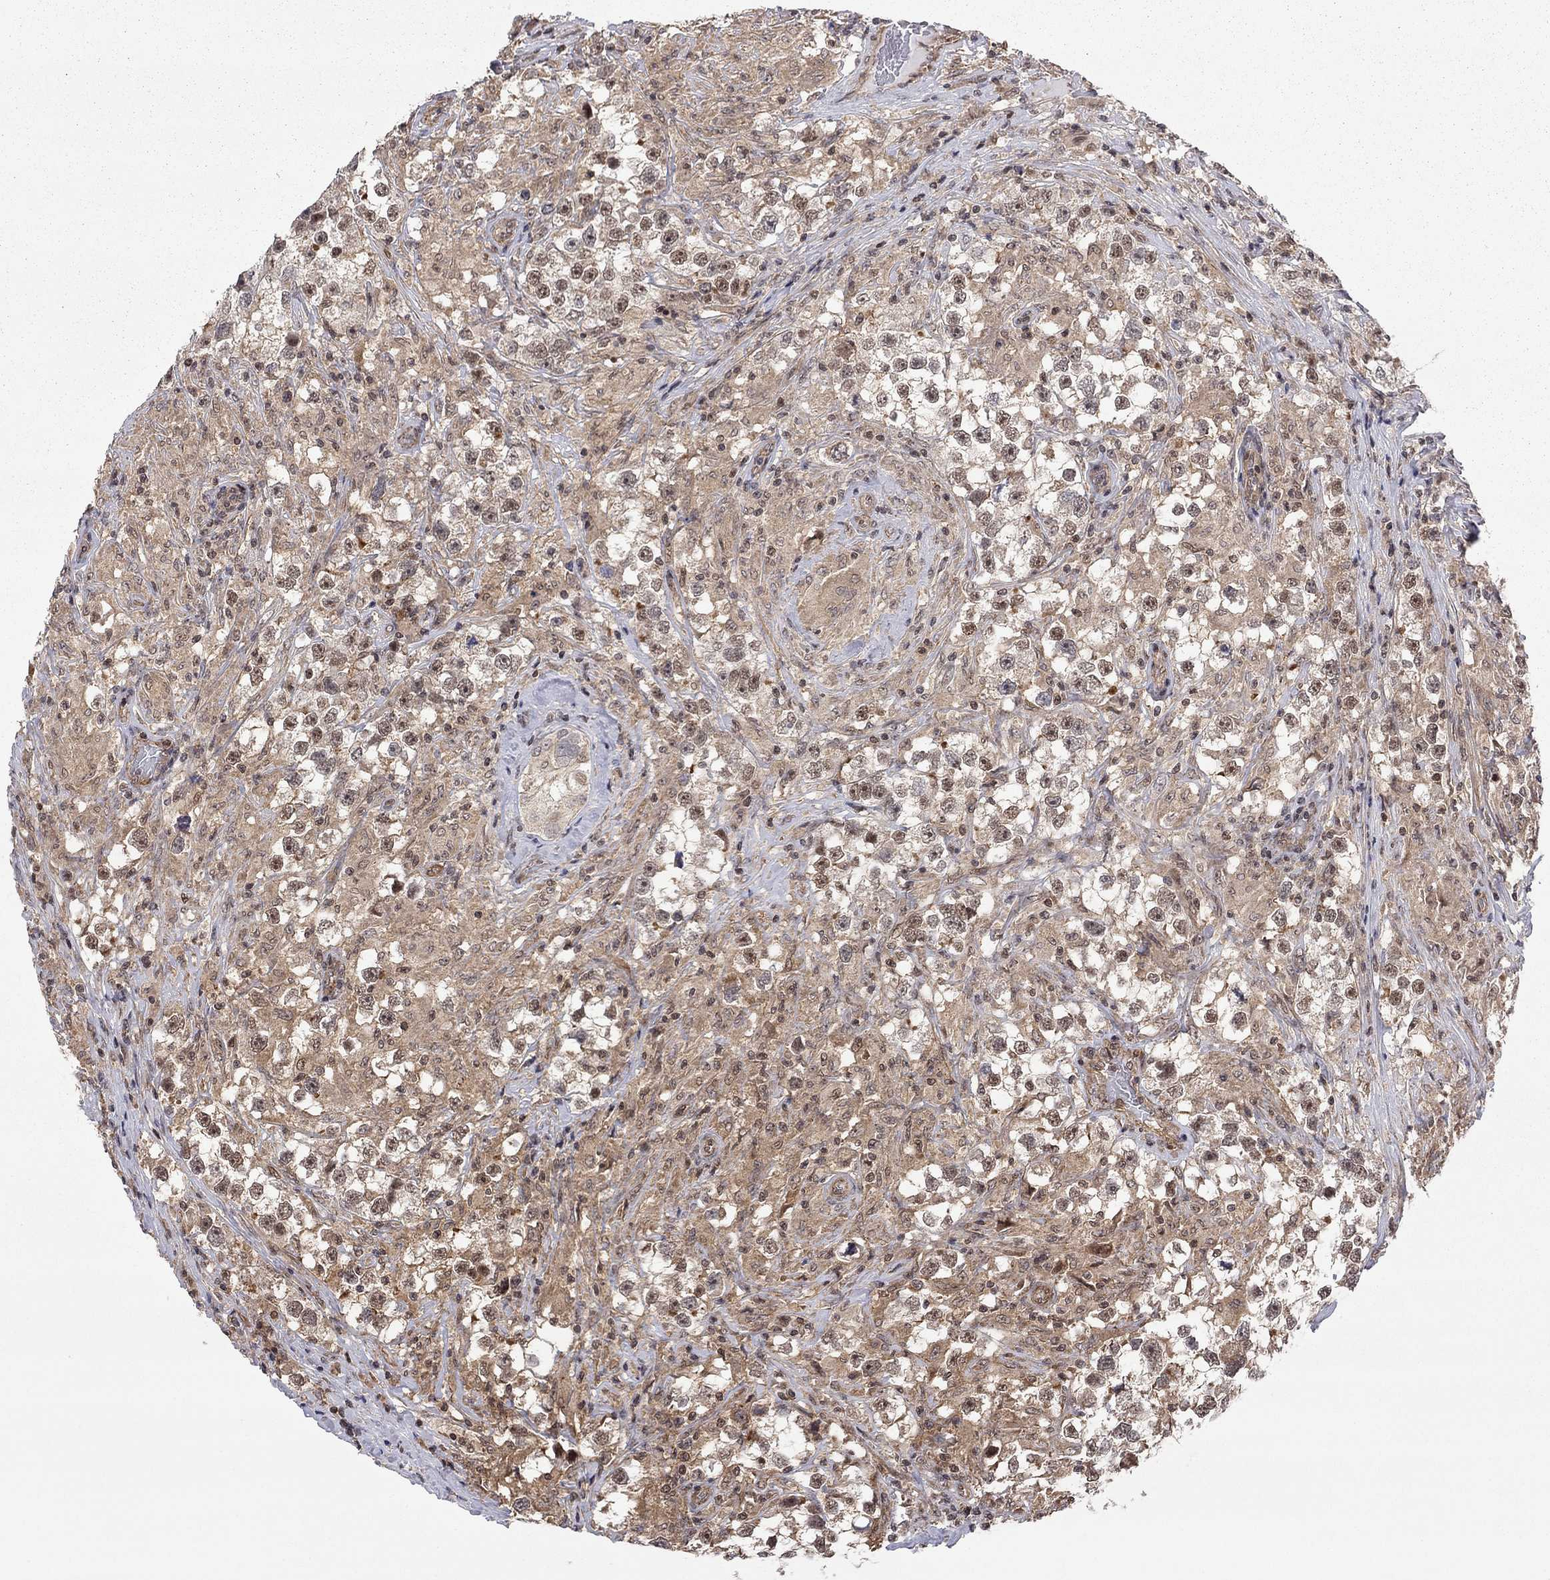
{"staining": {"intensity": "moderate", "quantity": "<25%", "location": "cytoplasmic/membranous,nuclear"}, "tissue": "testis cancer", "cell_type": "Tumor cells", "image_type": "cancer", "snomed": [{"axis": "morphology", "description": "Seminoma, NOS"}, {"axis": "topography", "description": "Testis"}], "caption": "The photomicrograph demonstrates a brown stain indicating the presence of a protein in the cytoplasmic/membranous and nuclear of tumor cells in seminoma (testis).", "gene": "TDP1", "patient": {"sex": "male", "age": 46}}